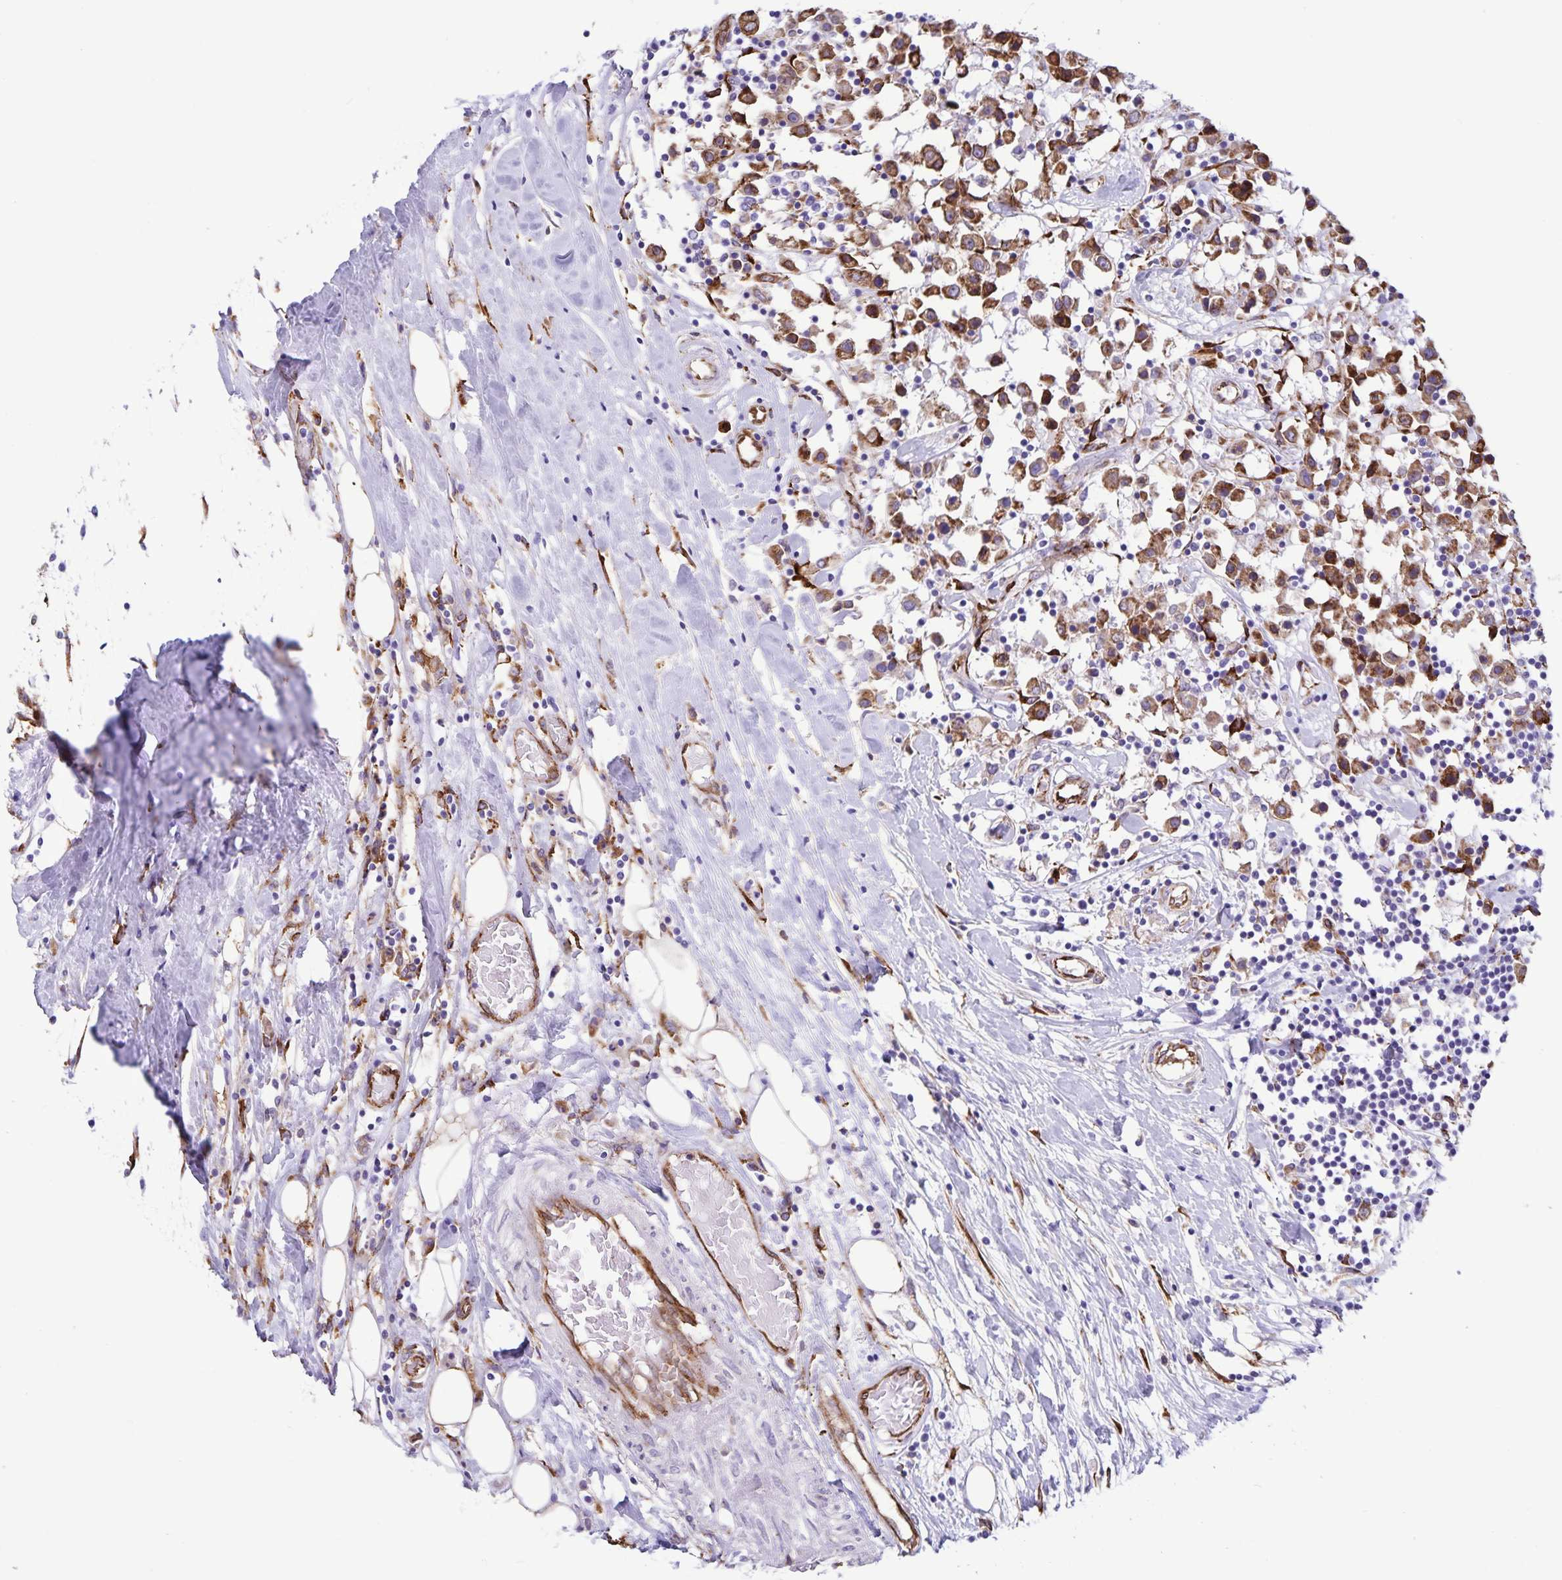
{"staining": {"intensity": "strong", "quantity": ">75%", "location": "cytoplasmic/membranous"}, "tissue": "breast cancer", "cell_type": "Tumor cells", "image_type": "cancer", "snomed": [{"axis": "morphology", "description": "Duct carcinoma"}, {"axis": "topography", "description": "Breast"}], "caption": "Immunohistochemical staining of breast cancer (invasive ductal carcinoma) reveals high levels of strong cytoplasmic/membranous staining in approximately >75% of tumor cells.", "gene": "RCN1", "patient": {"sex": "female", "age": 61}}